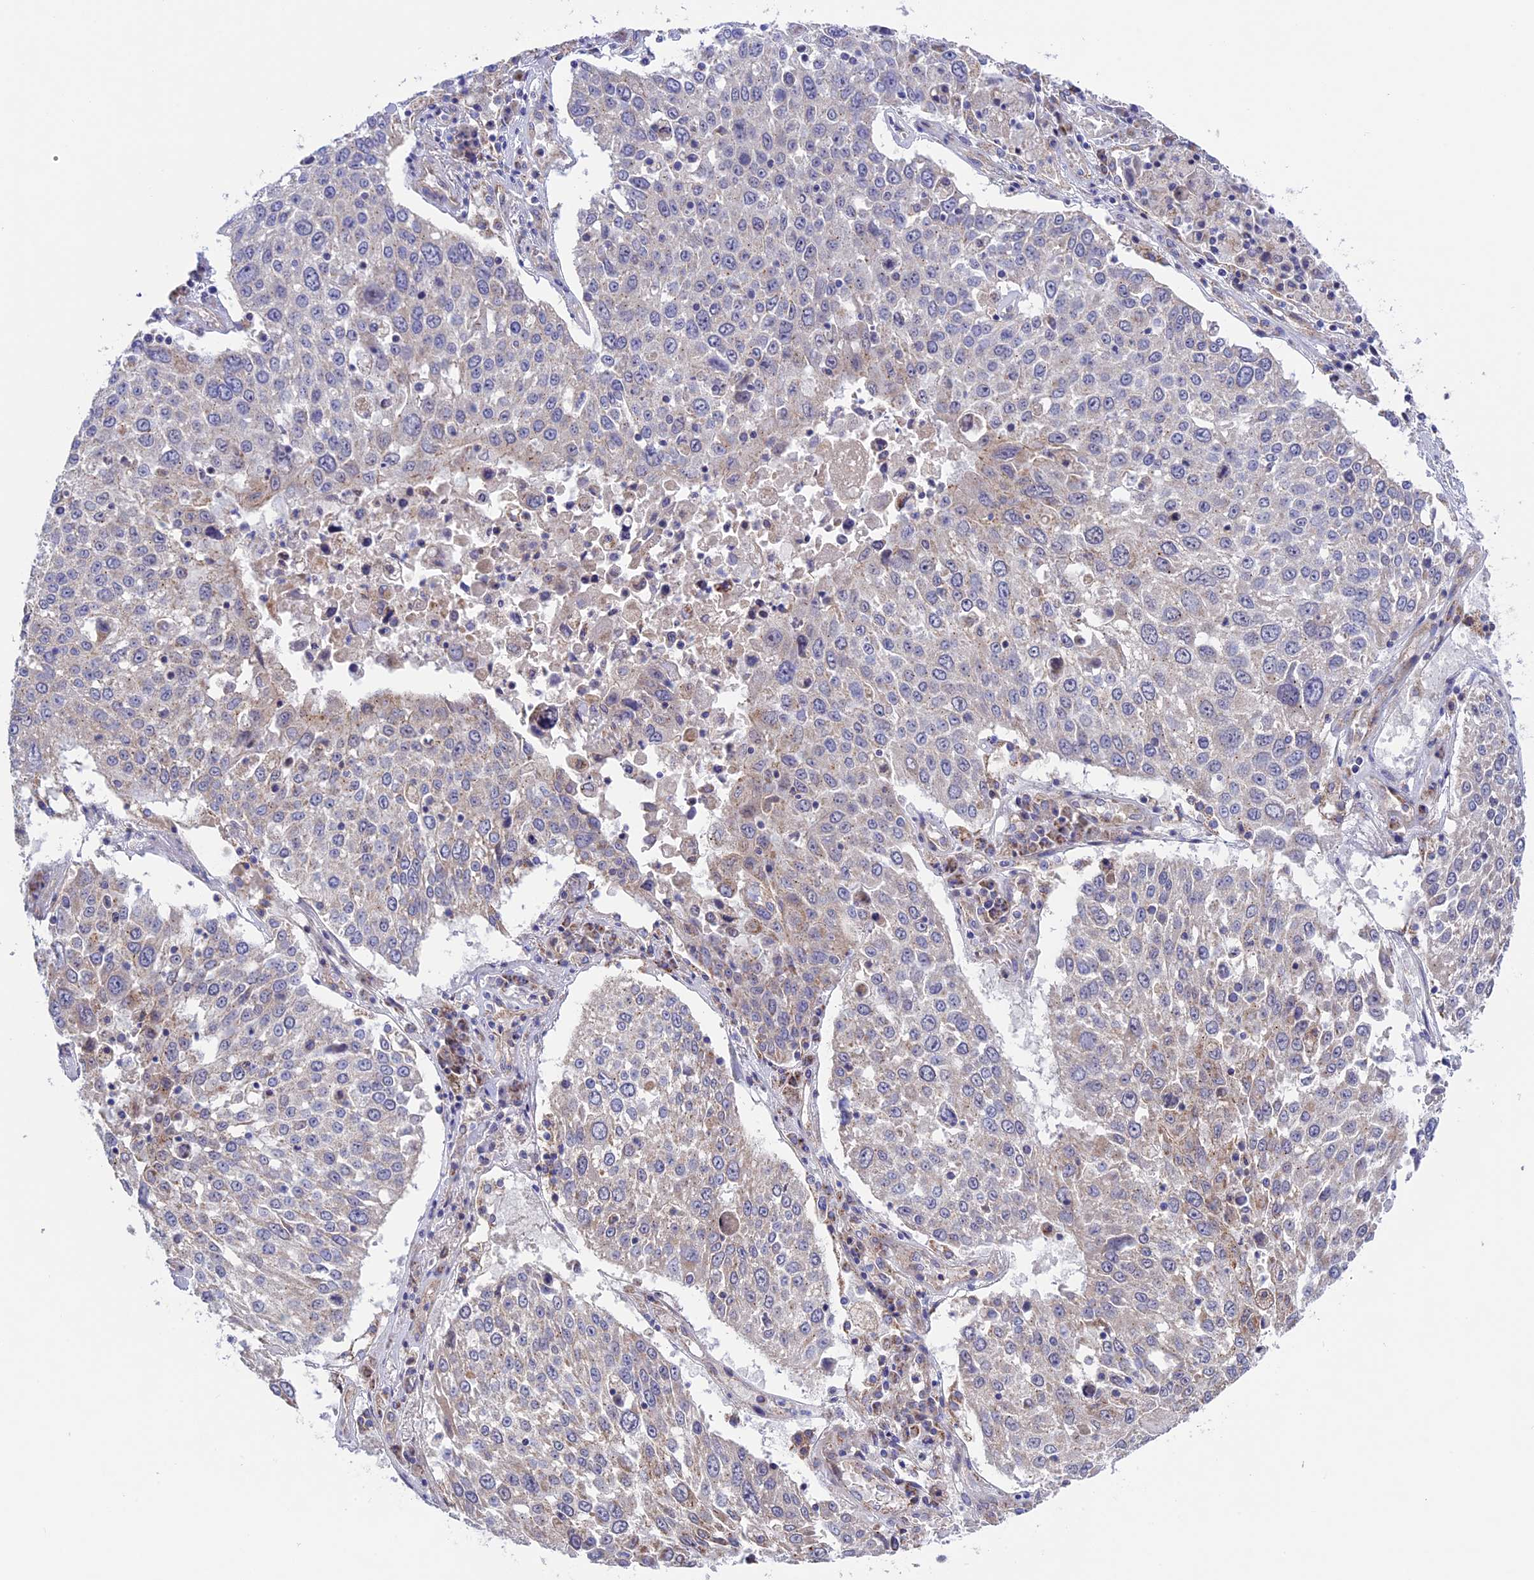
{"staining": {"intensity": "weak", "quantity": "<25%", "location": "cytoplasmic/membranous"}, "tissue": "lung cancer", "cell_type": "Tumor cells", "image_type": "cancer", "snomed": [{"axis": "morphology", "description": "Squamous cell carcinoma, NOS"}, {"axis": "topography", "description": "Lung"}], "caption": "The micrograph reveals no significant staining in tumor cells of lung squamous cell carcinoma.", "gene": "ETFDH", "patient": {"sex": "male", "age": 65}}